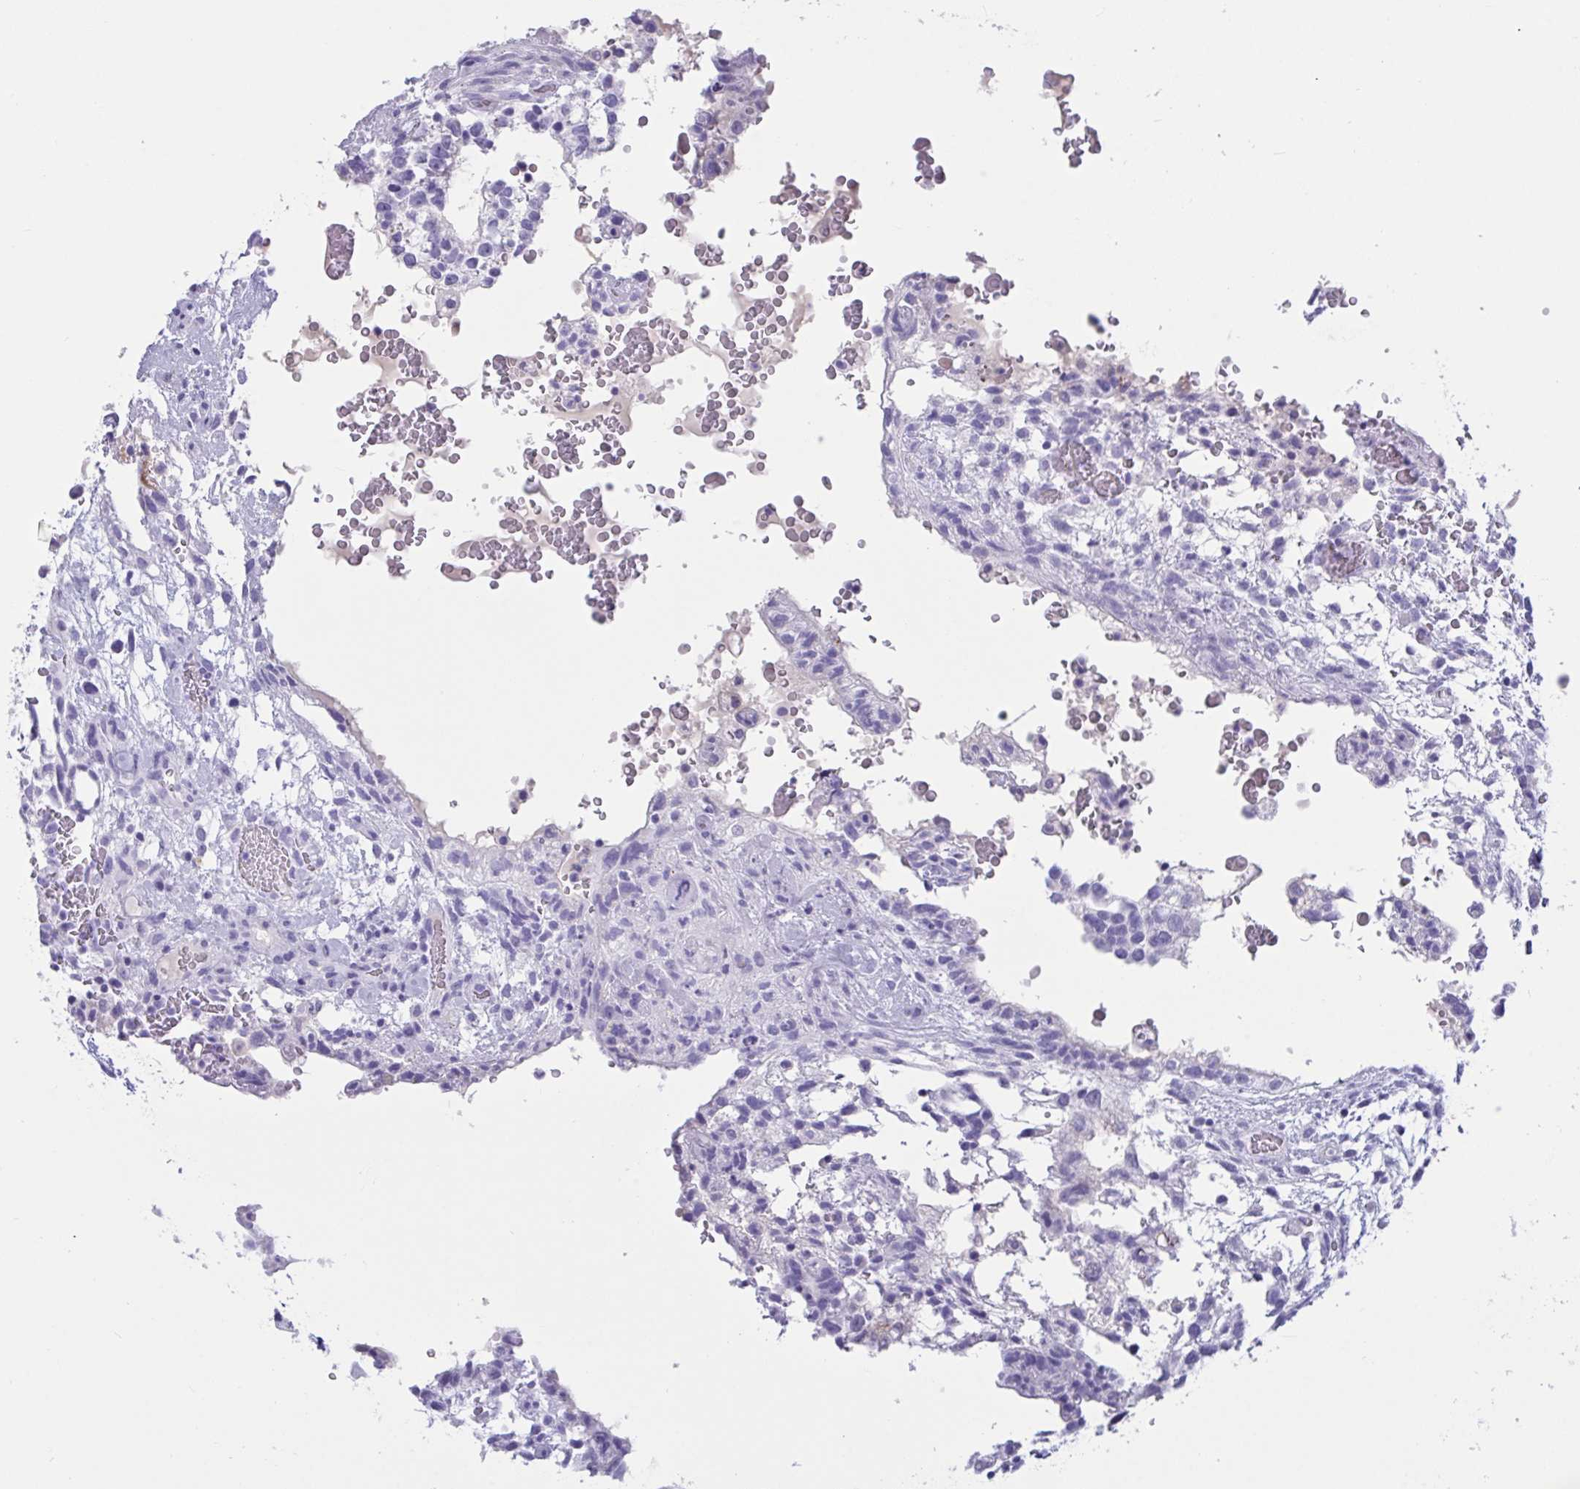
{"staining": {"intensity": "negative", "quantity": "none", "location": "none"}, "tissue": "testis cancer", "cell_type": "Tumor cells", "image_type": "cancer", "snomed": [{"axis": "morphology", "description": "Carcinoma, Embryonal, NOS"}, {"axis": "topography", "description": "Testis"}], "caption": "The immunohistochemistry (IHC) photomicrograph has no significant expression in tumor cells of testis cancer (embryonal carcinoma) tissue.", "gene": "OXLD1", "patient": {"sex": "male", "age": 32}}